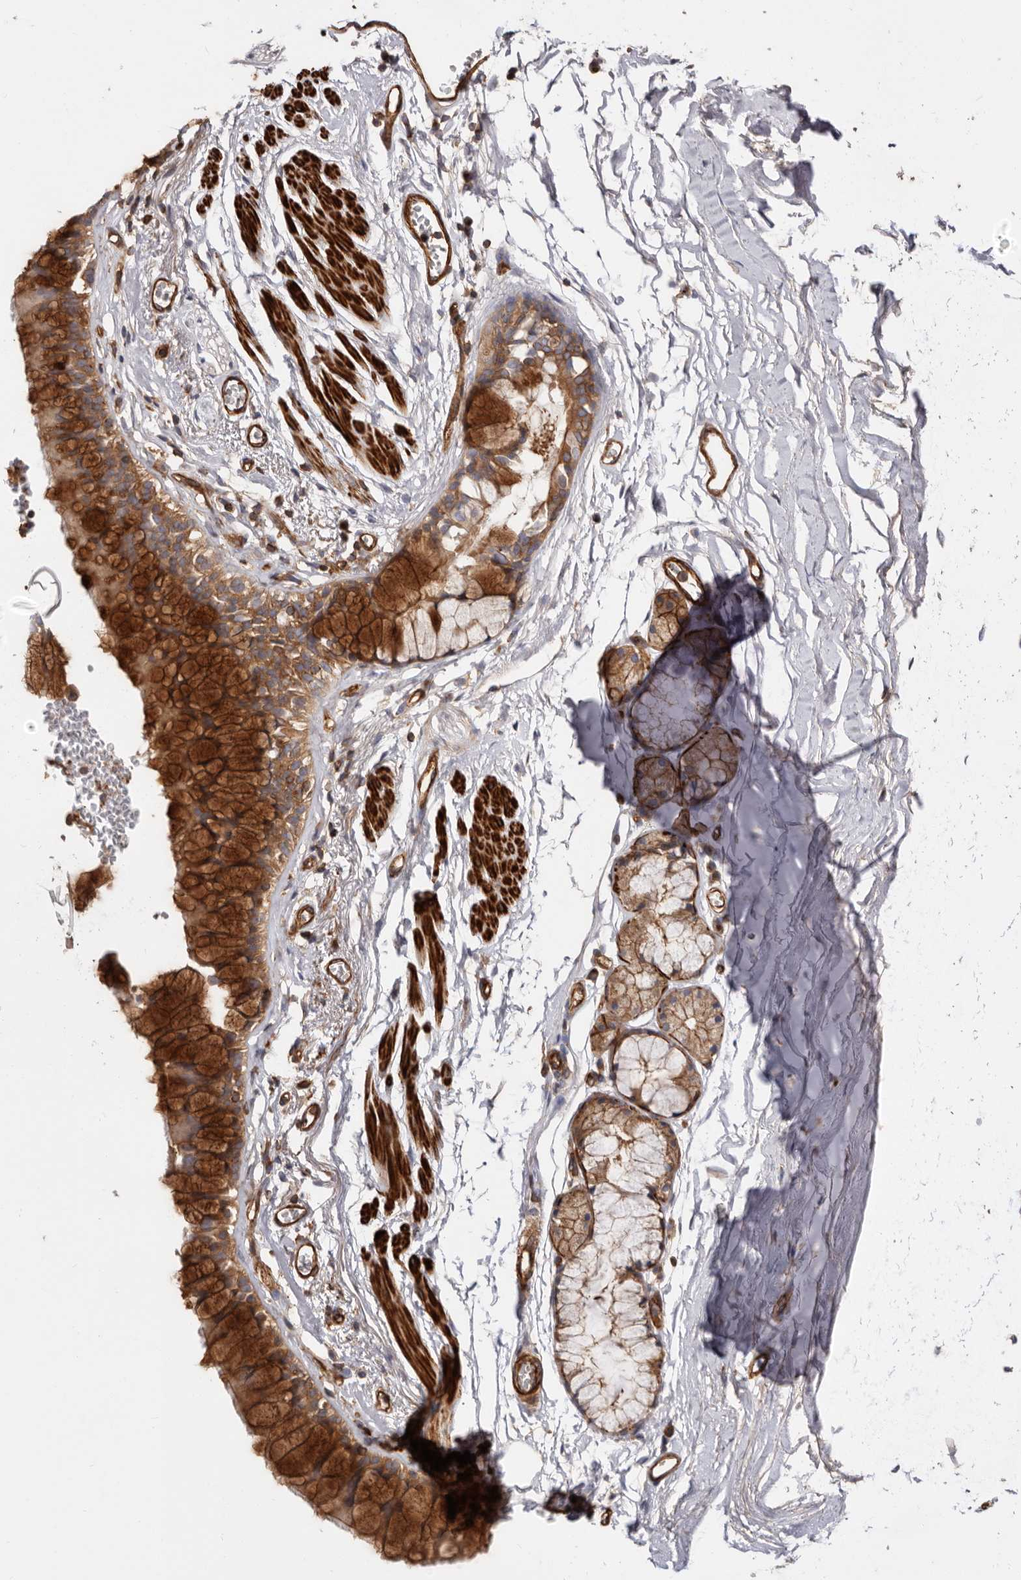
{"staining": {"intensity": "strong", "quantity": ">75%", "location": "cytoplasmic/membranous"}, "tissue": "bronchus", "cell_type": "Respiratory epithelial cells", "image_type": "normal", "snomed": [{"axis": "morphology", "description": "Normal tissue, NOS"}, {"axis": "morphology", "description": "Inflammation, NOS"}, {"axis": "topography", "description": "Cartilage tissue"}, {"axis": "topography", "description": "Bronchus"}, {"axis": "topography", "description": "Lung"}], "caption": "Immunohistochemical staining of unremarkable bronchus exhibits strong cytoplasmic/membranous protein staining in approximately >75% of respiratory epithelial cells.", "gene": "TMC7", "patient": {"sex": "female", "age": 64}}